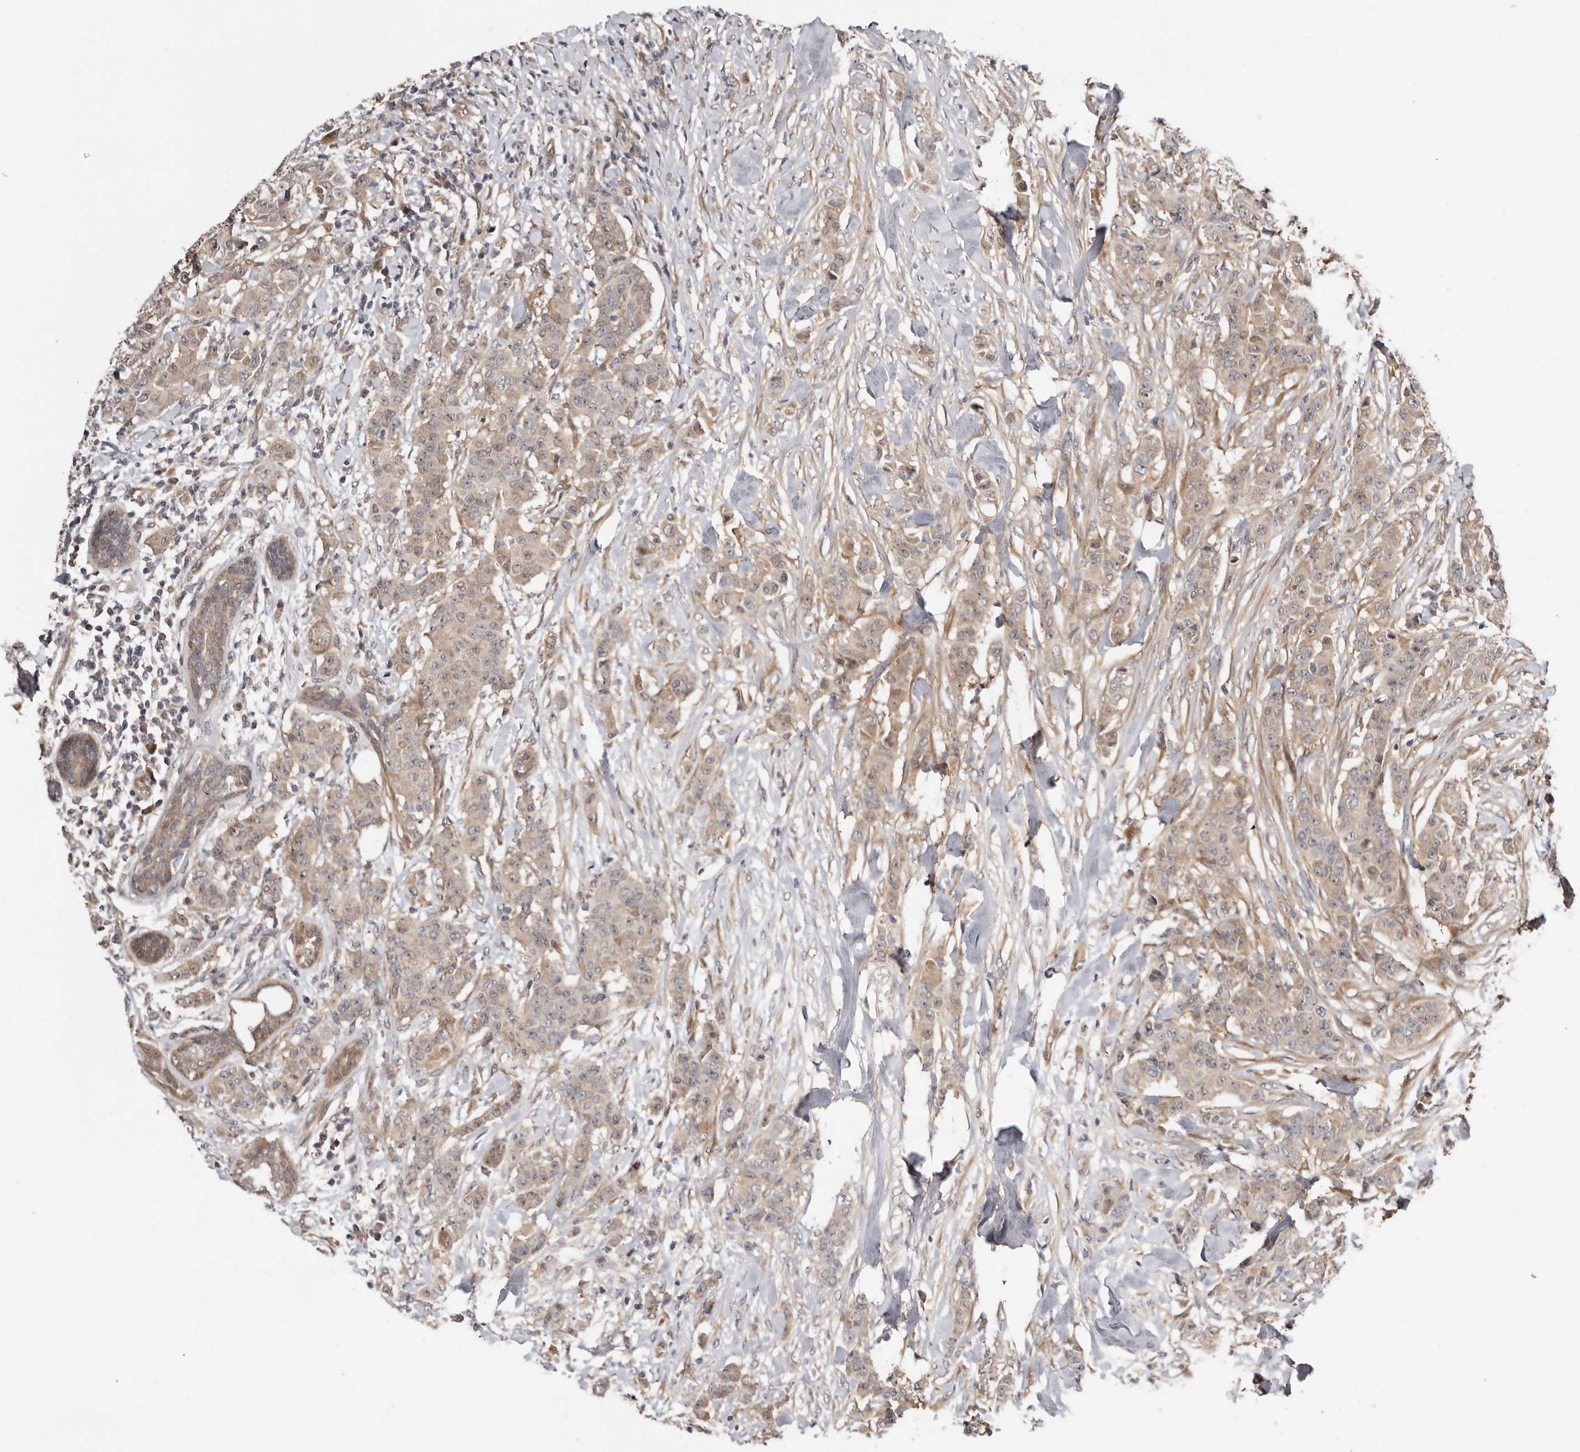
{"staining": {"intensity": "weak", "quantity": ">75%", "location": "cytoplasmic/membranous"}, "tissue": "breast cancer", "cell_type": "Tumor cells", "image_type": "cancer", "snomed": [{"axis": "morphology", "description": "Duct carcinoma"}, {"axis": "topography", "description": "Breast"}], "caption": "Protein expression by IHC exhibits weak cytoplasmic/membranous expression in about >75% of tumor cells in breast cancer.", "gene": "SBDS", "patient": {"sex": "female", "age": 40}}